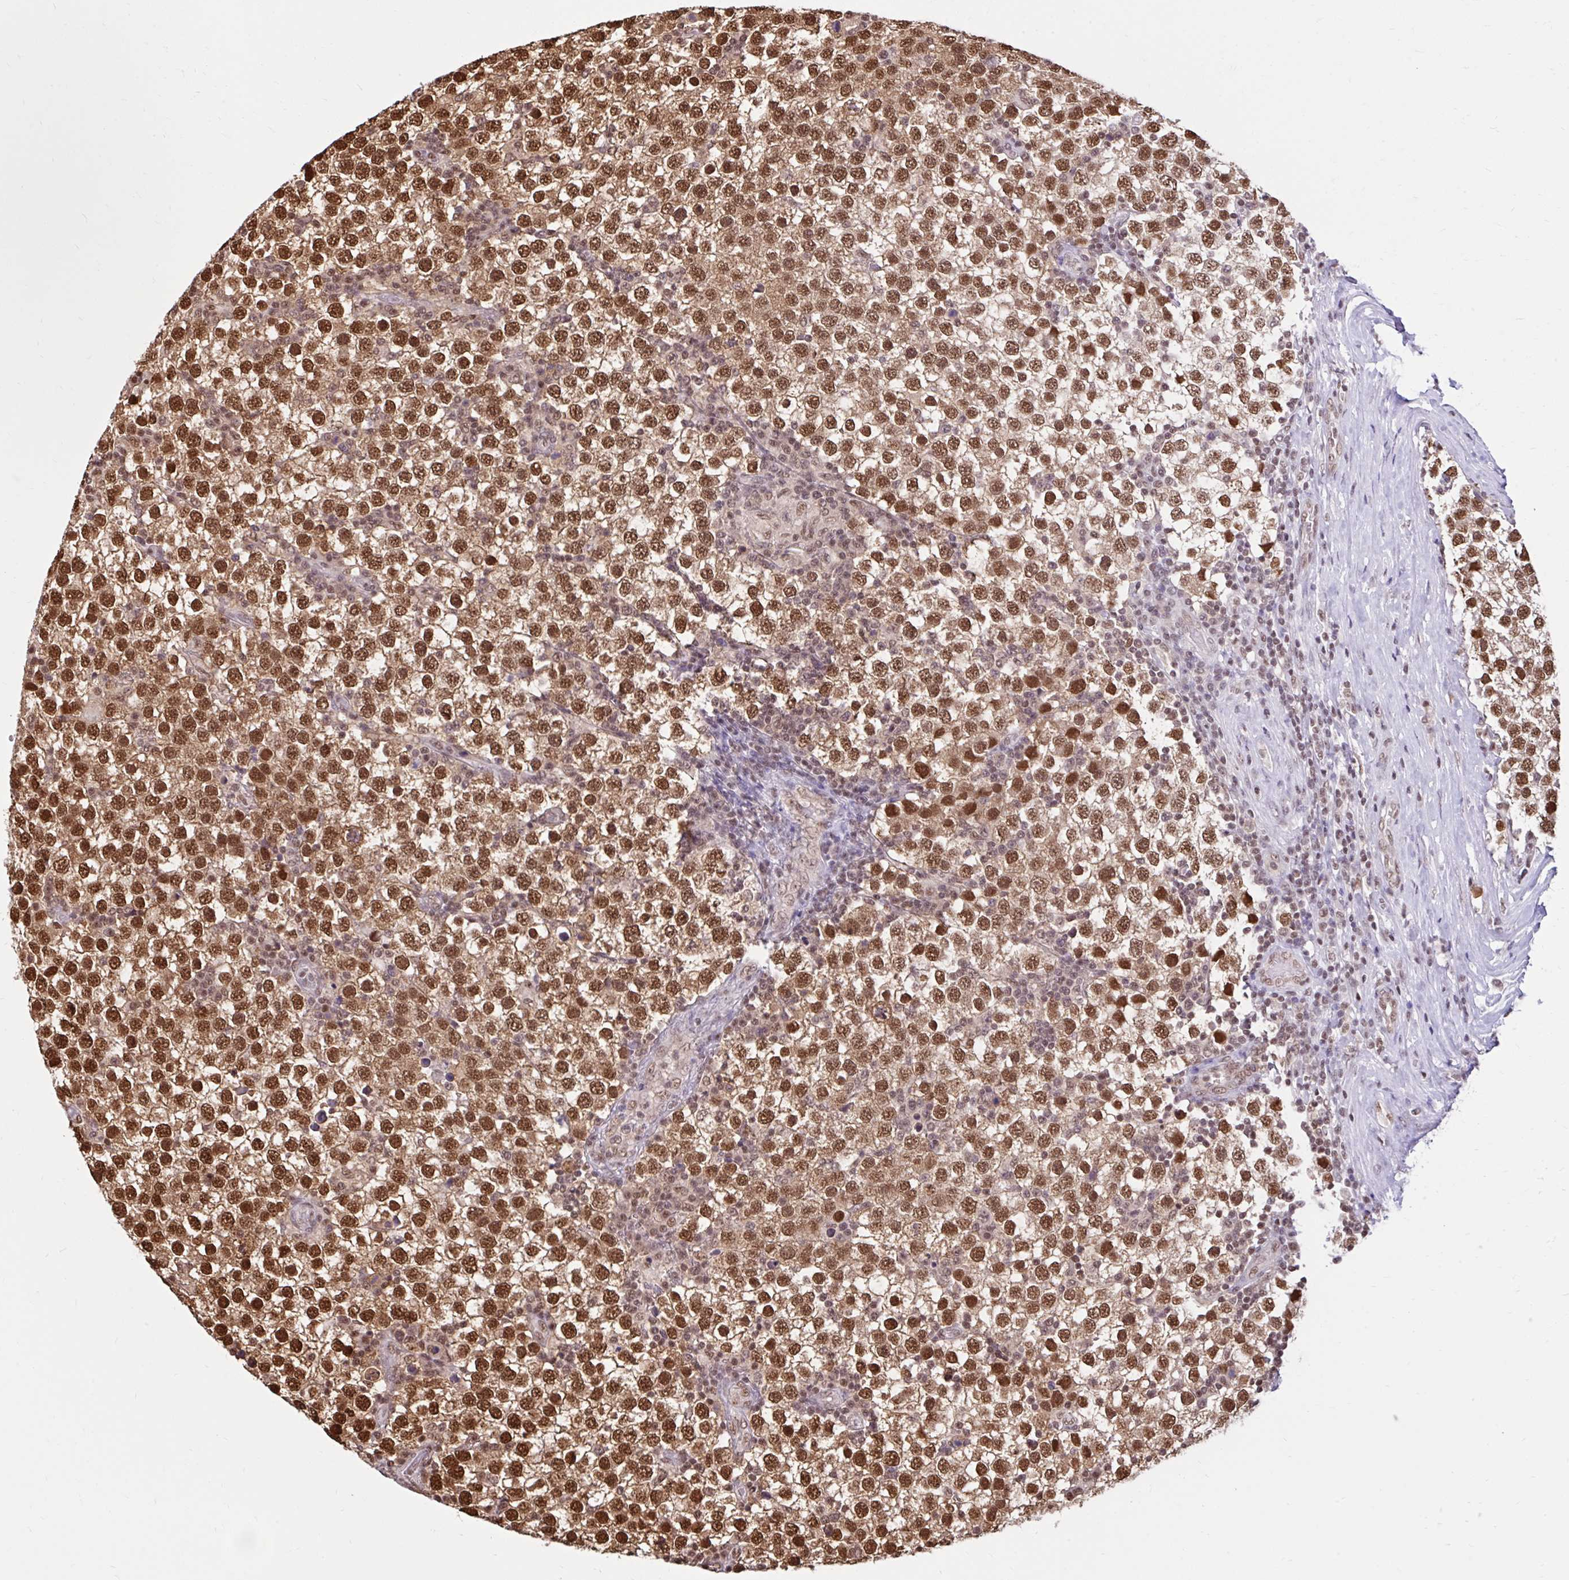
{"staining": {"intensity": "strong", "quantity": ">75%", "location": "nuclear"}, "tissue": "testis cancer", "cell_type": "Tumor cells", "image_type": "cancer", "snomed": [{"axis": "morphology", "description": "Seminoma, NOS"}, {"axis": "topography", "description": "Testis"}], "caption": "Immunohistochemical staining of testis cancer demonstrates high levels of strong nuclear positivity in about >75% of tumor cells.", "gene": "ABCA9", "patient": {"sex": "male", "age": 34}}